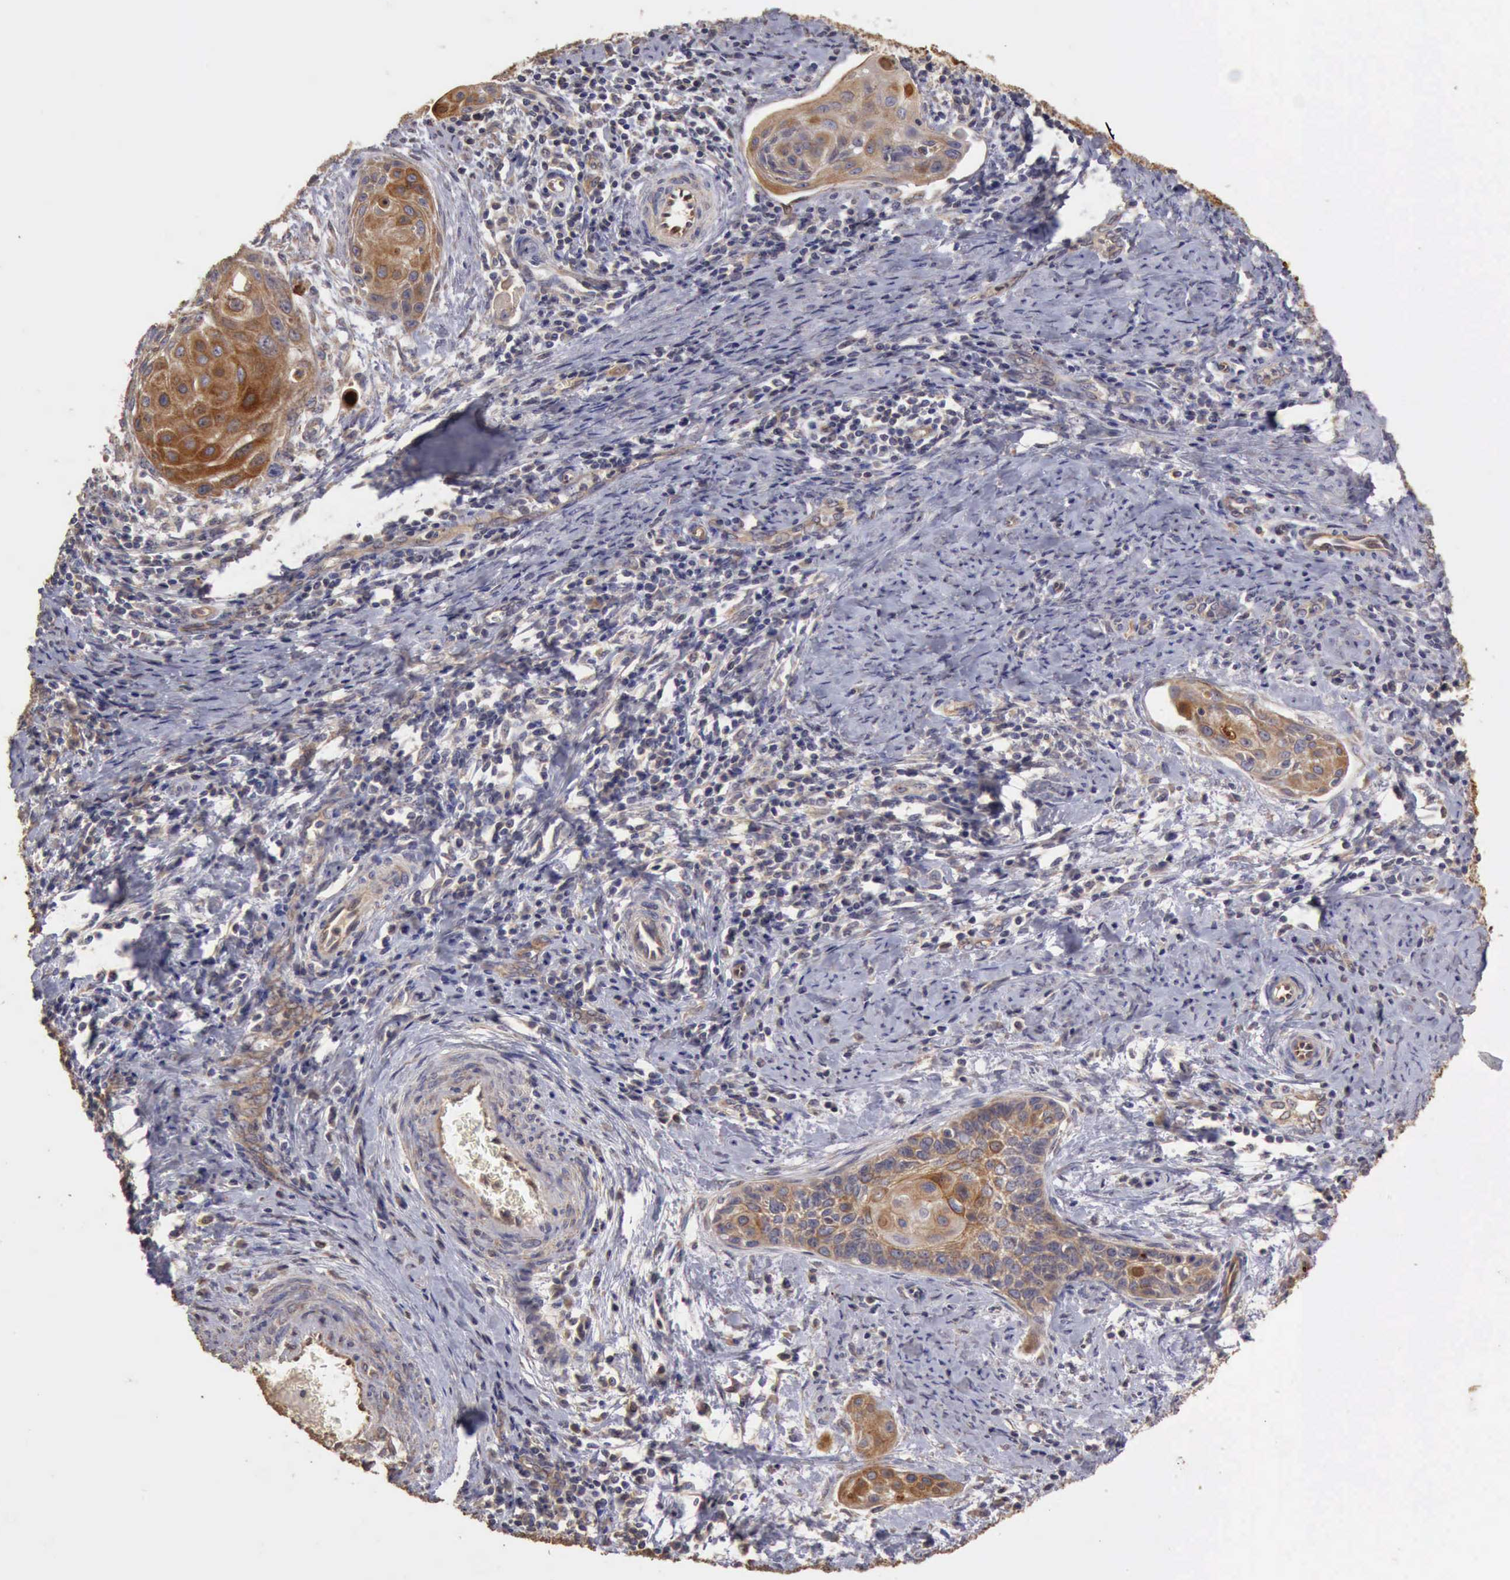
{"staining": {"intensity": "moderate", "quantity": ">75%", "location": "cytoplasmic/membranous"}, "tissue": "cervical cancer", "cell_type": "Tumor cells", "image_type": "cancer", "snomed": [{"axis": "morphology", "description": "Squamous cell carcinoma, NOS"}, {"axis": "topography", "description": "Cervix"}], "caption": "Immunohistochemical staining of squamous cell carcinoma (cervical) displays medium levels of moderate cytoplasmic/membranous positivity in approximately >75% of tumor cells.", "gene": "BMX", "patient": {"sex": "female", "age": 33}}